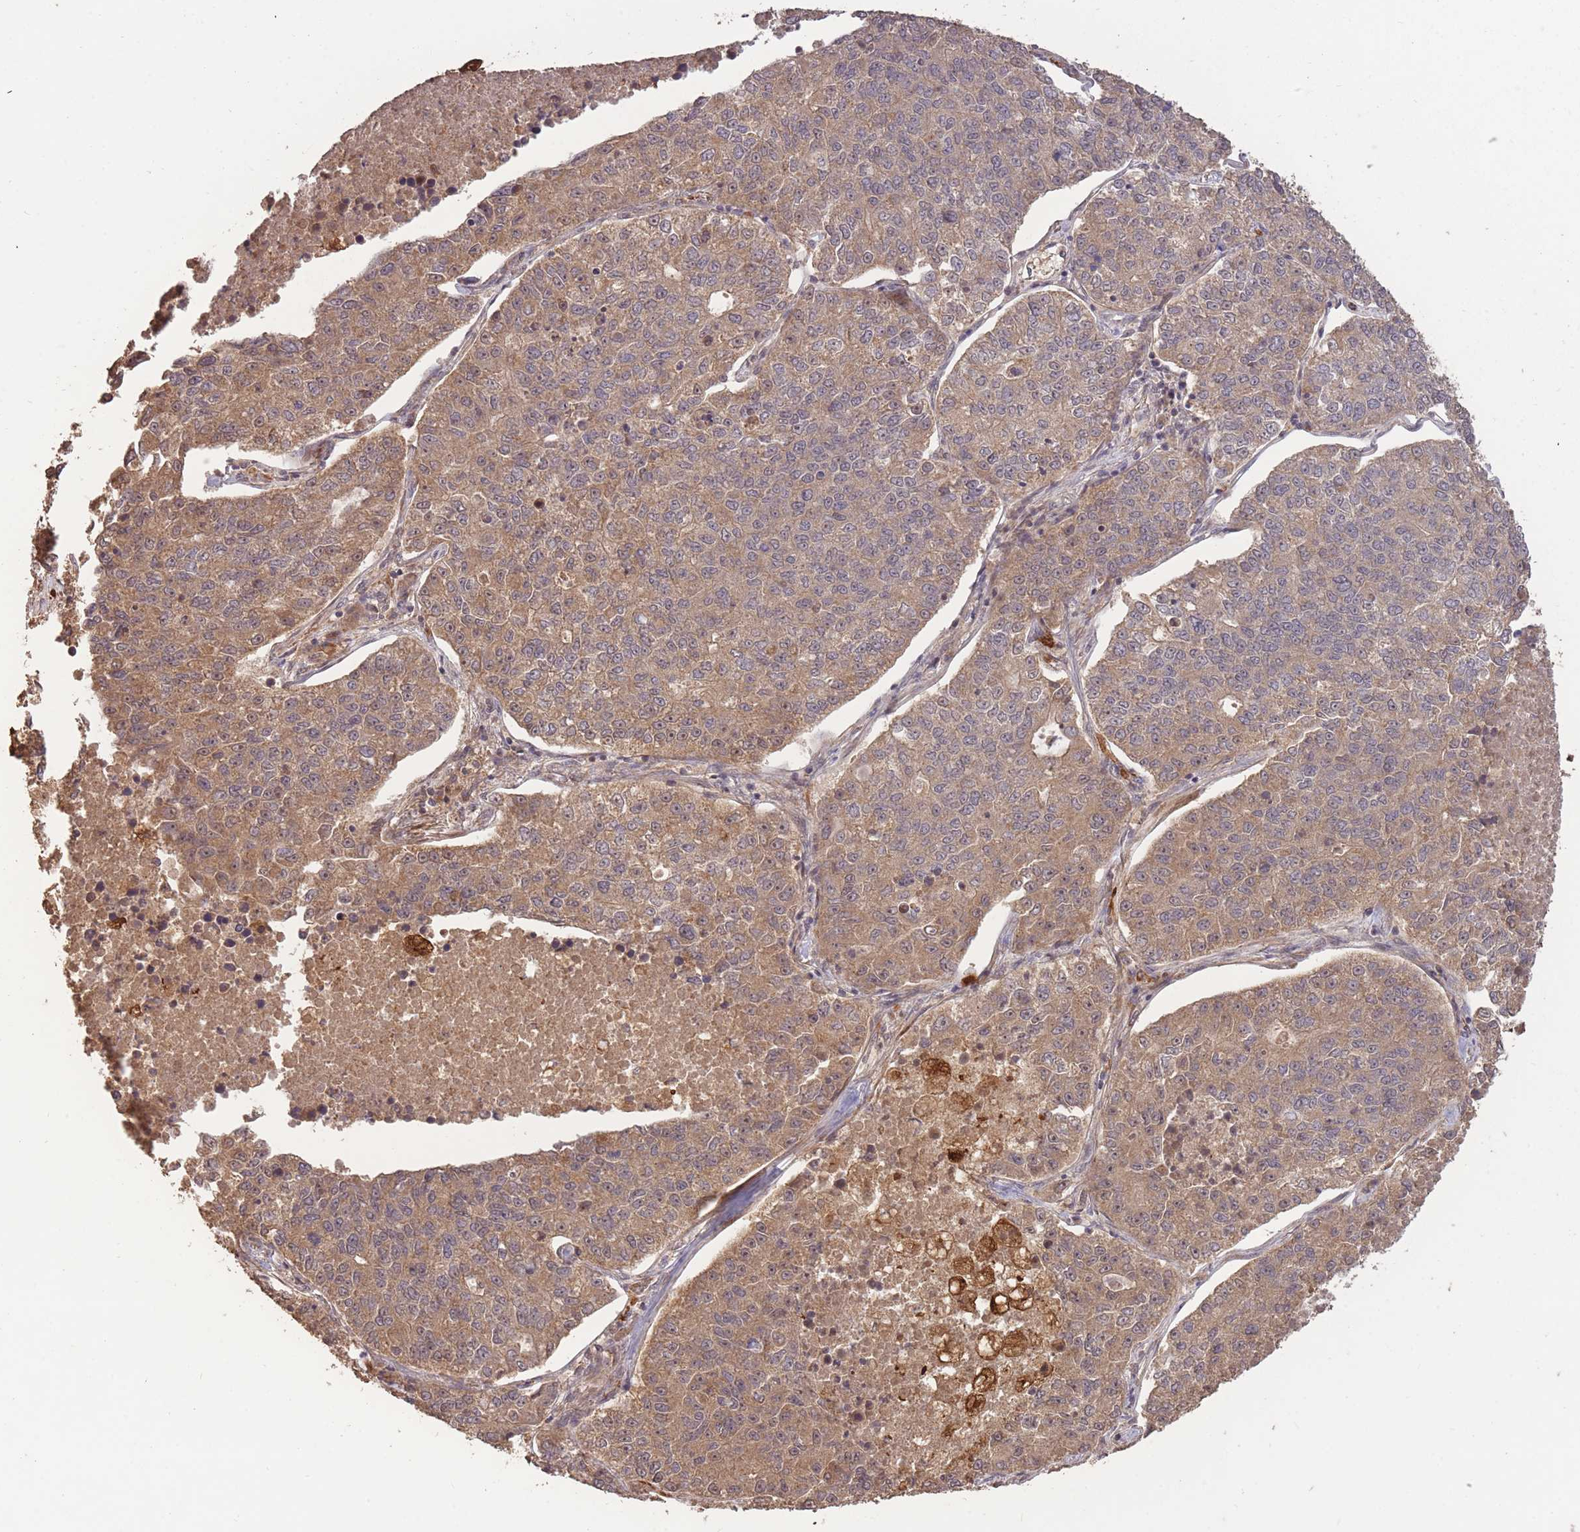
{"staining": {"intensity": "moderate", "quantity": ">75%", "location": "cytoplasmic/membranous"}, "tissue": "lung cancer", "cell_type": "Tumor cells", "image_type": "cancer", "snomed": [{"axis": "morphology", "description": "Adenocarcinoma, NOS"}, {"axis": "topography", "description": "Lung"}], "caption": "Human lung adenocarcinoma stained with a protein marker displays moderate staining in tumor cells.", "gene": "ERBB3", "patient": {"sex": "male", "age": 49}}